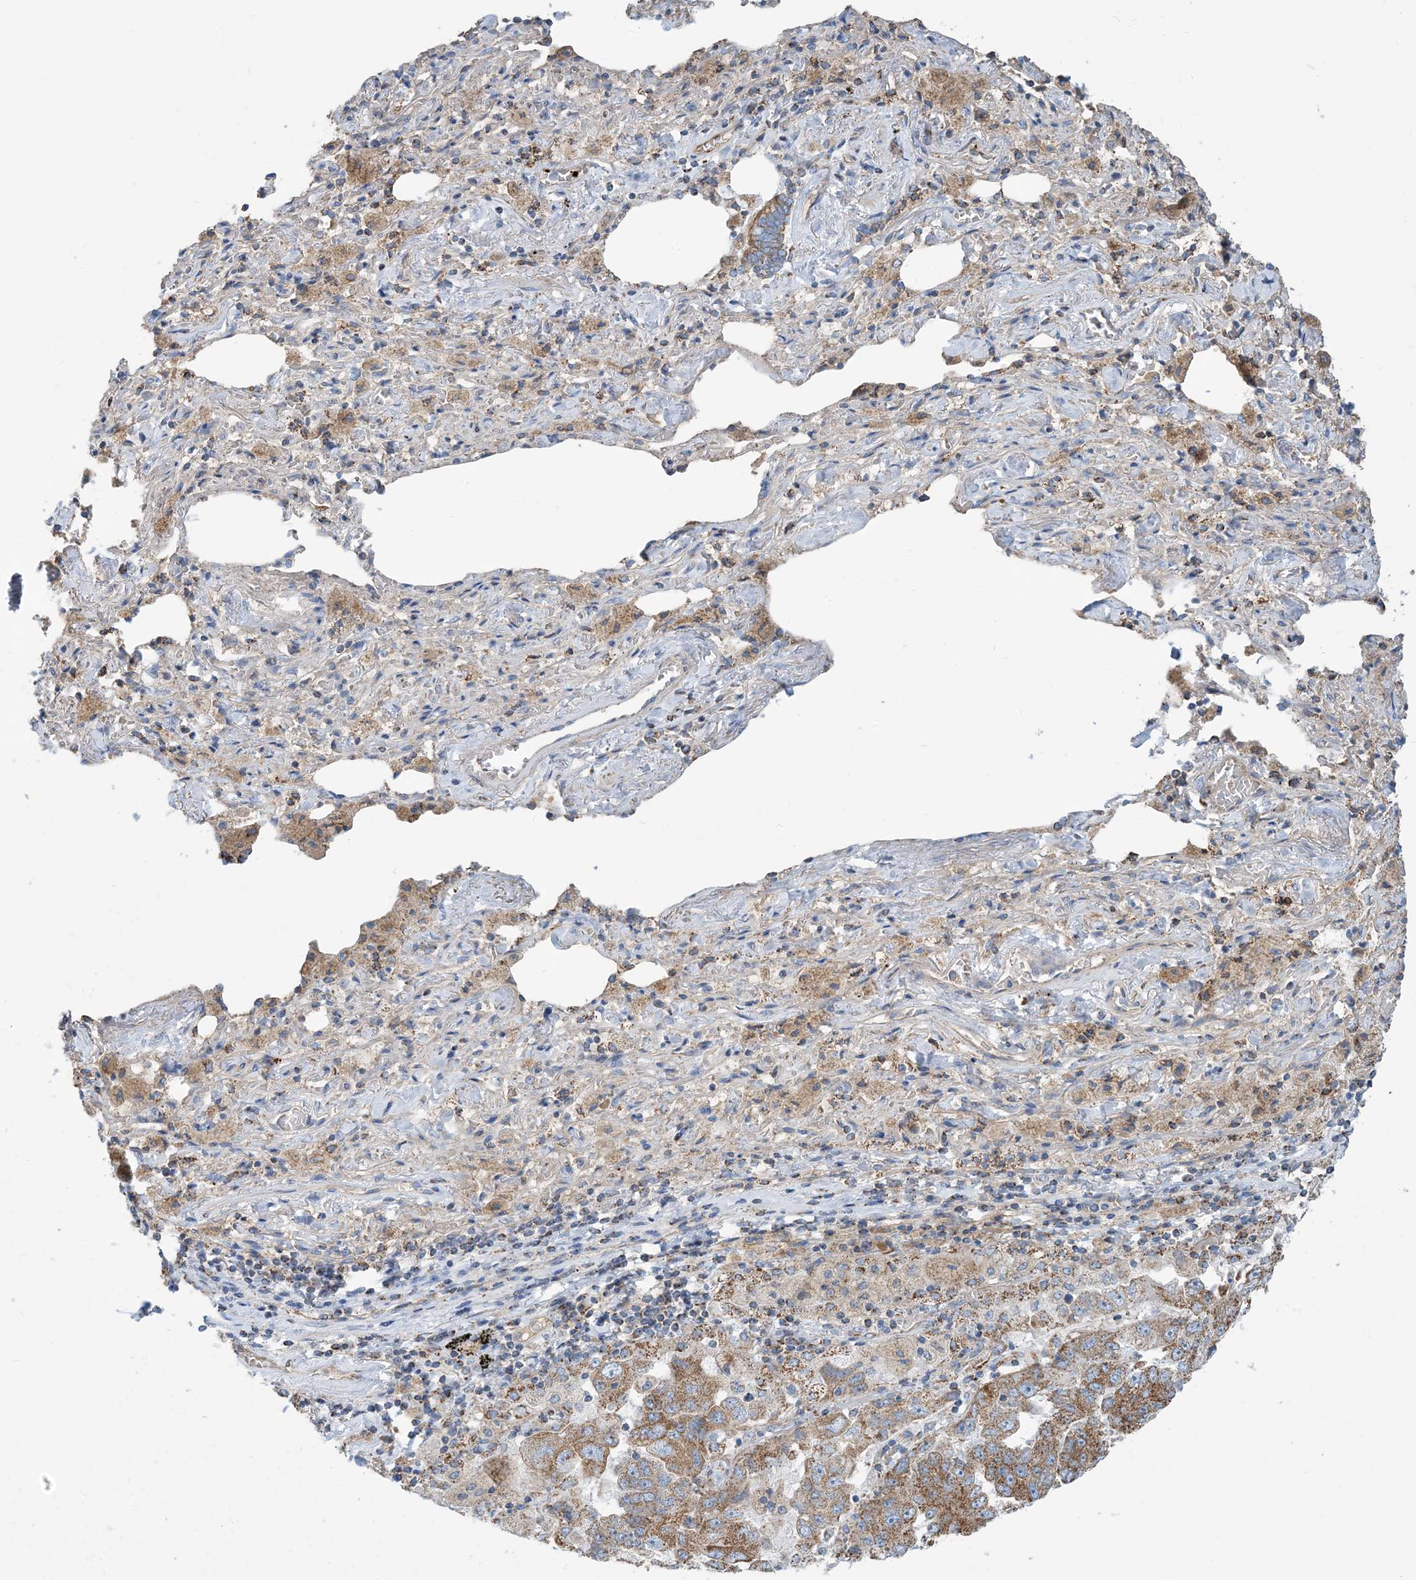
{"staining": {"intensity": "moderate", "quantity": ">75%", "location": "cytoplasmic/membranous"}, "tissue": "lung cancer", "cell_type": "Tumor cells", "image_type": "cancer", "snomed": [{"axis": "morphology", "description": "Adenocarcinoma, NOS"}, {"axis": "topography", "description": "Lung"}], "caption": "Tumor cells show moderate cytoplasmic/membranous positivity in about >75% of cells in lung cancer (adenocarcinoma).", "gene": "PHOSPHO2", "patient": {"sex": "female", "age": 51}}